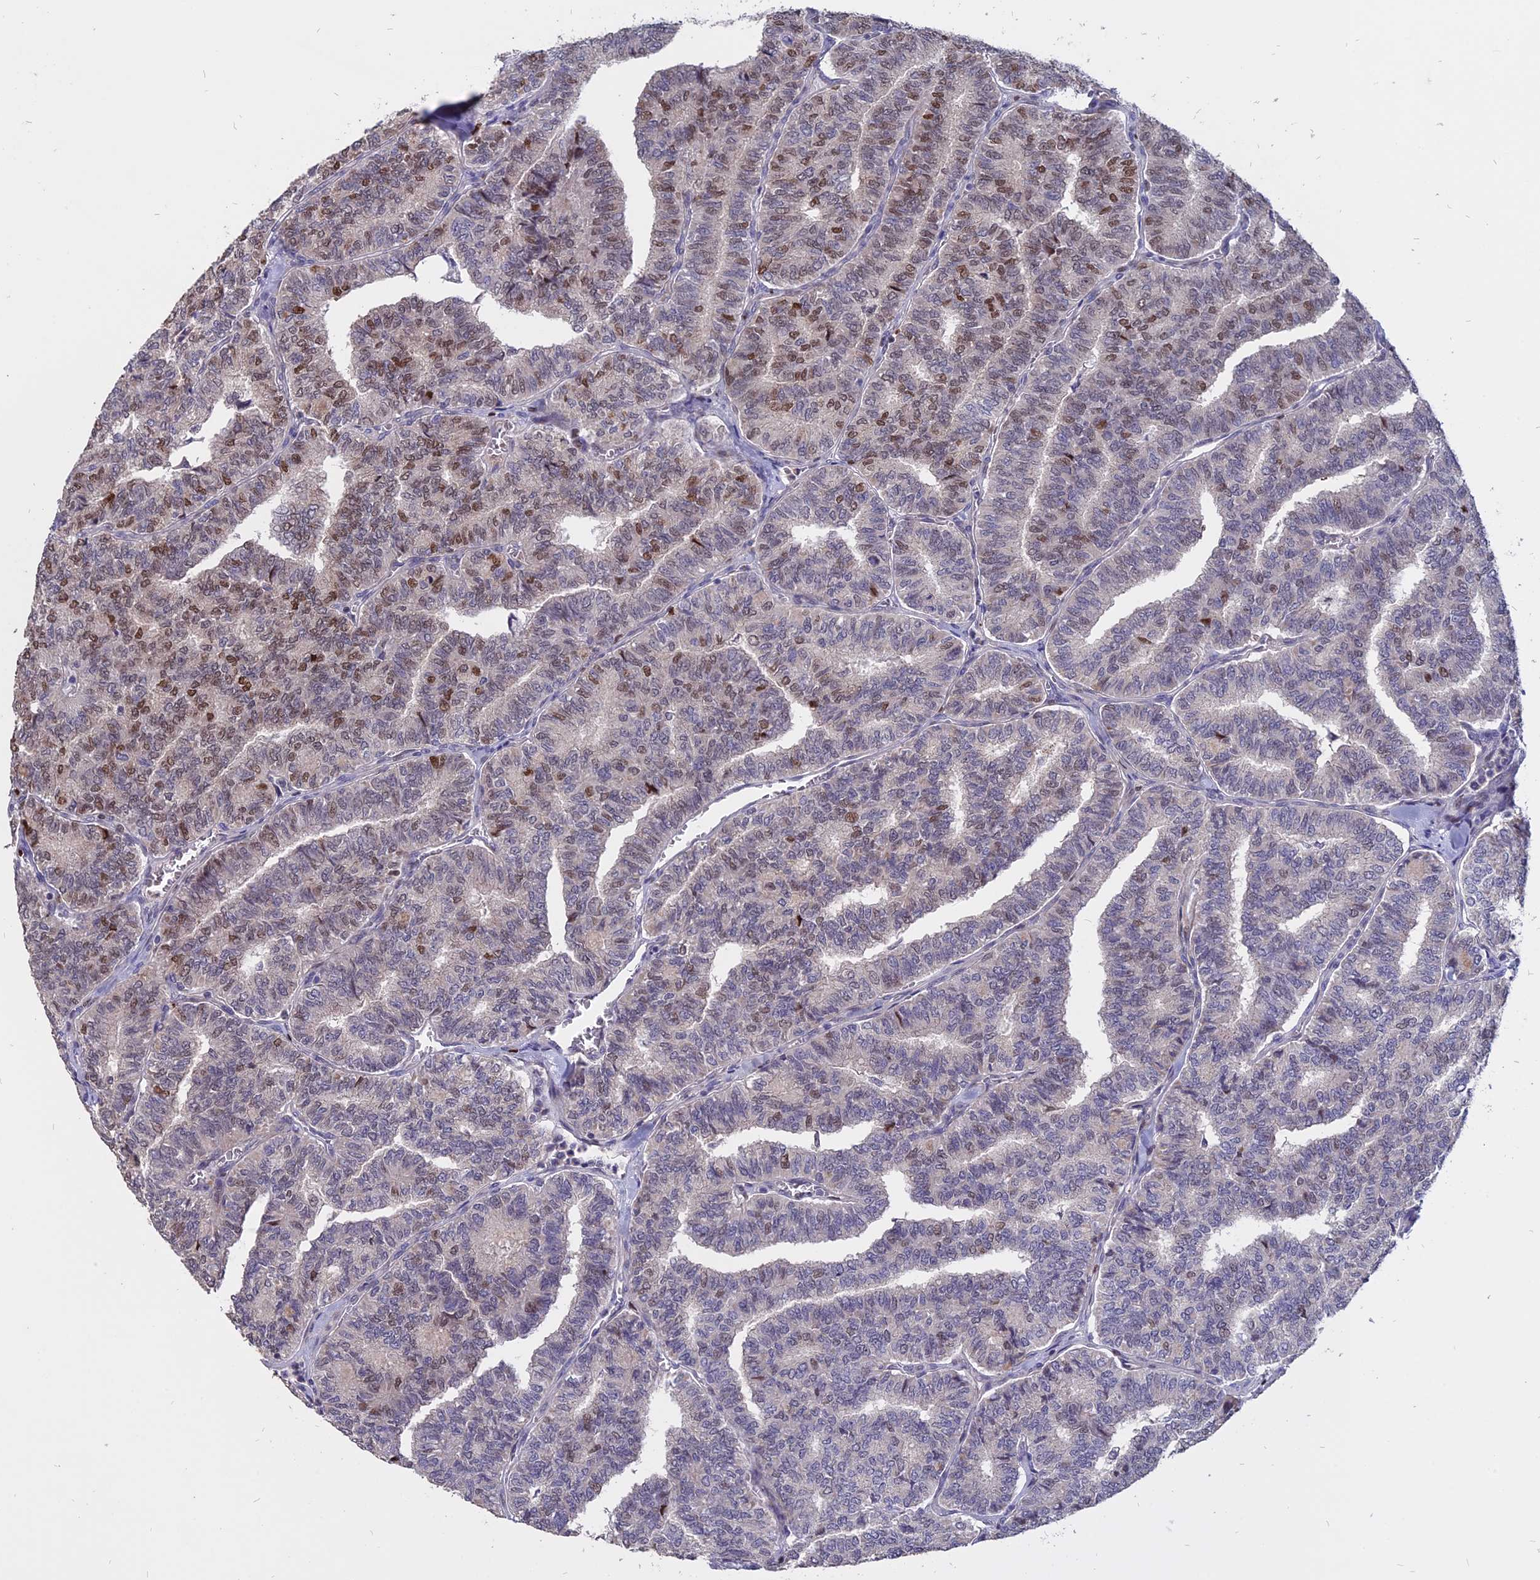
{"staining": {"intensity": "moderate", "quantity": "25%-75%", "location": "nuclear"}, "tissue": "thyroid cancer", "cell_type": "Tumor cells", "image_type": "cancer", "snomed": [{"axis": "morphology", "description": "Papillary adenocarcinoma, NOS"}, {"axis": "topography", "description": "Thyroid gland"}], "caption": "Approximately 25%-75% of tumor cells in thyroid cancer (papillary adenocarcinoma) show moderate nuclear protein positivity as visualized by brown immunohistochemical staining.", "gene": "TMEM263", "patient": {"sex": "female", "age": 35}}